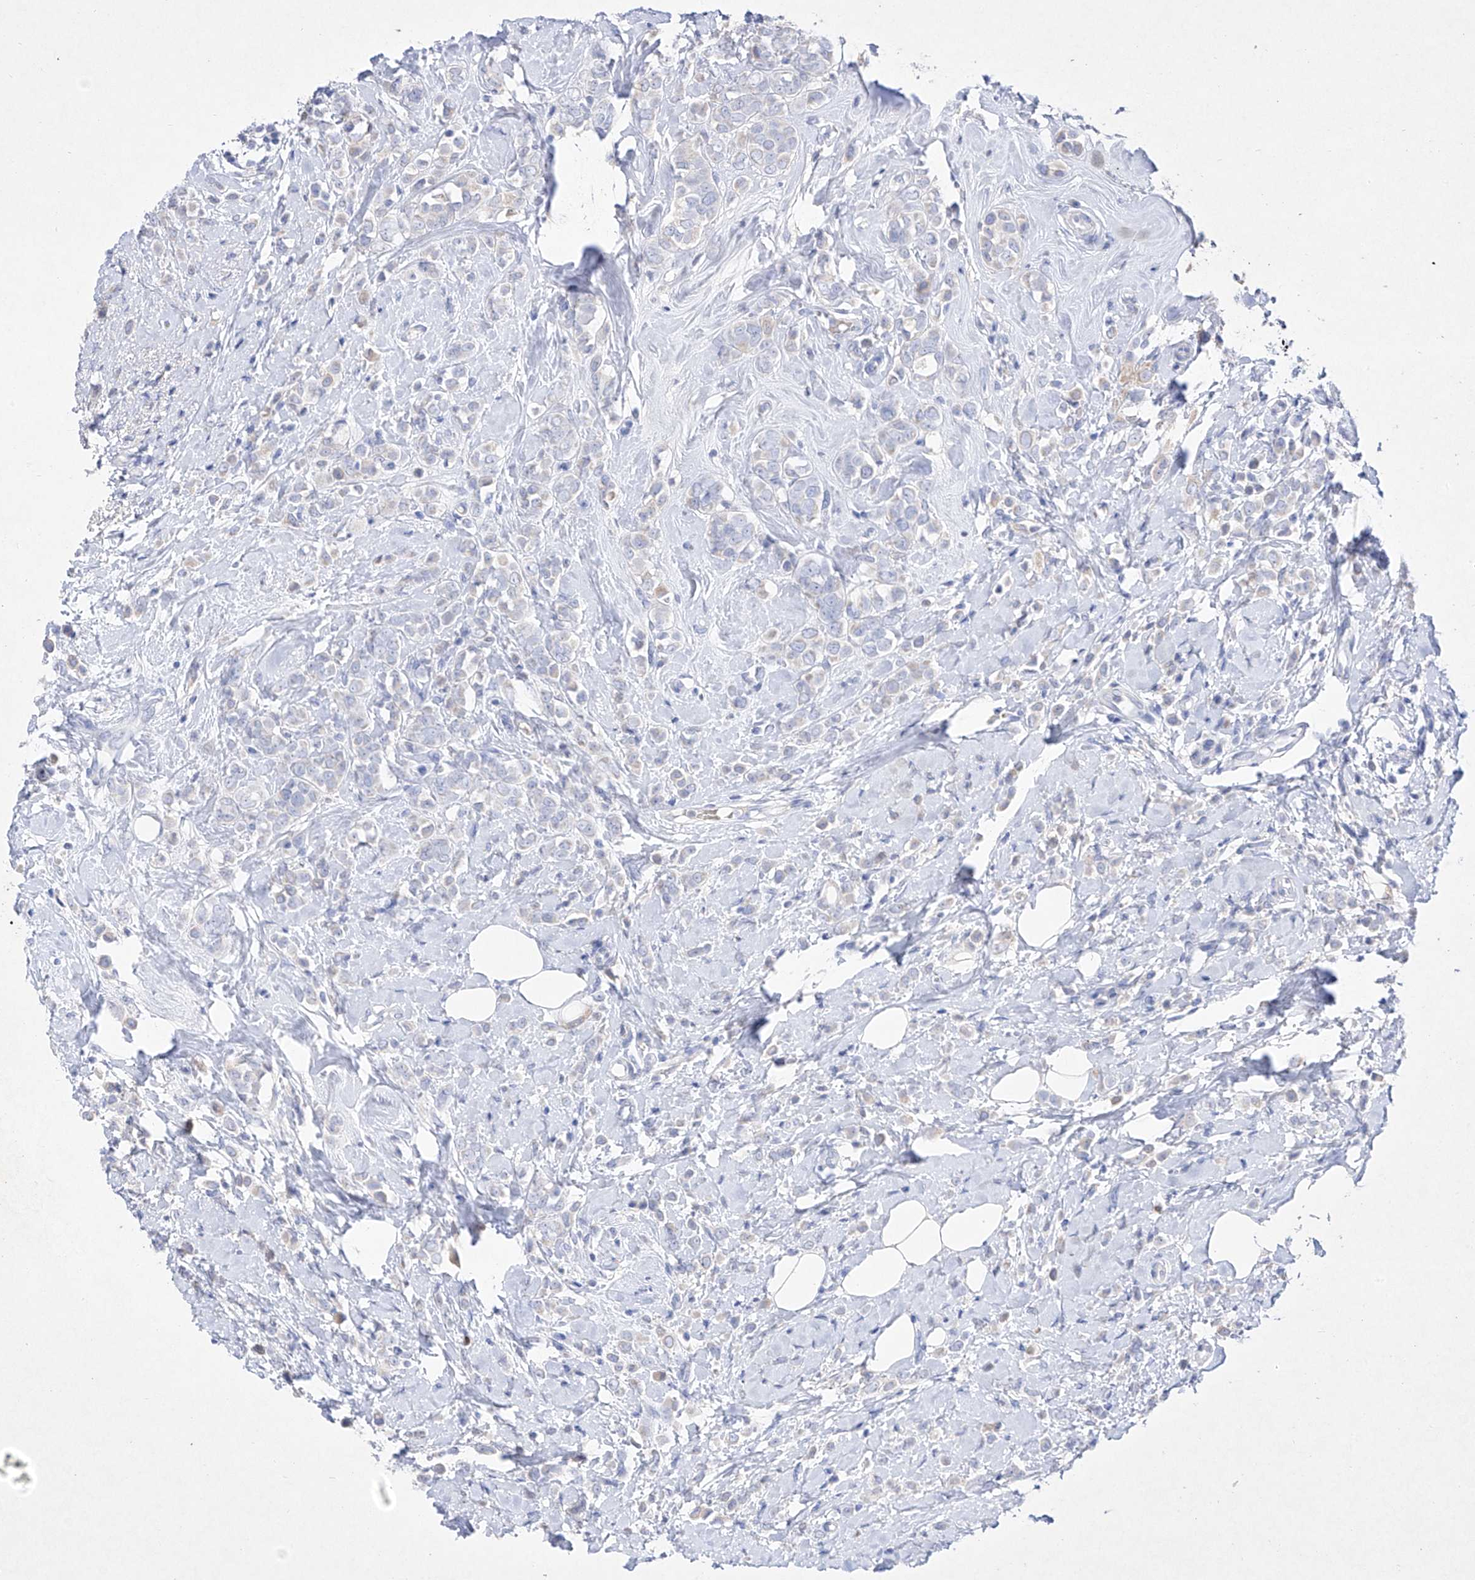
{"staining": {"intensity": "negative", "quantity": "none", "location": "none"}, "tissue": "breast cancer", "cell_type": "Tumor cells", "image_type": "cancer", "snomed": [{"axis": "morphology", "description": "Lobular carcinoma"}, {"axis": "topography", "description": "Breast"}], "caption": "Photomicrograph shows no significant protein expression in tumor cells of breast cancer. (DAB (3,3'-diaminobenzidine) IHC visualized using brightfield microscopy, high magnification).", "gene": "TM7SF2", "patient": {"sex": "female", "age": 47}}